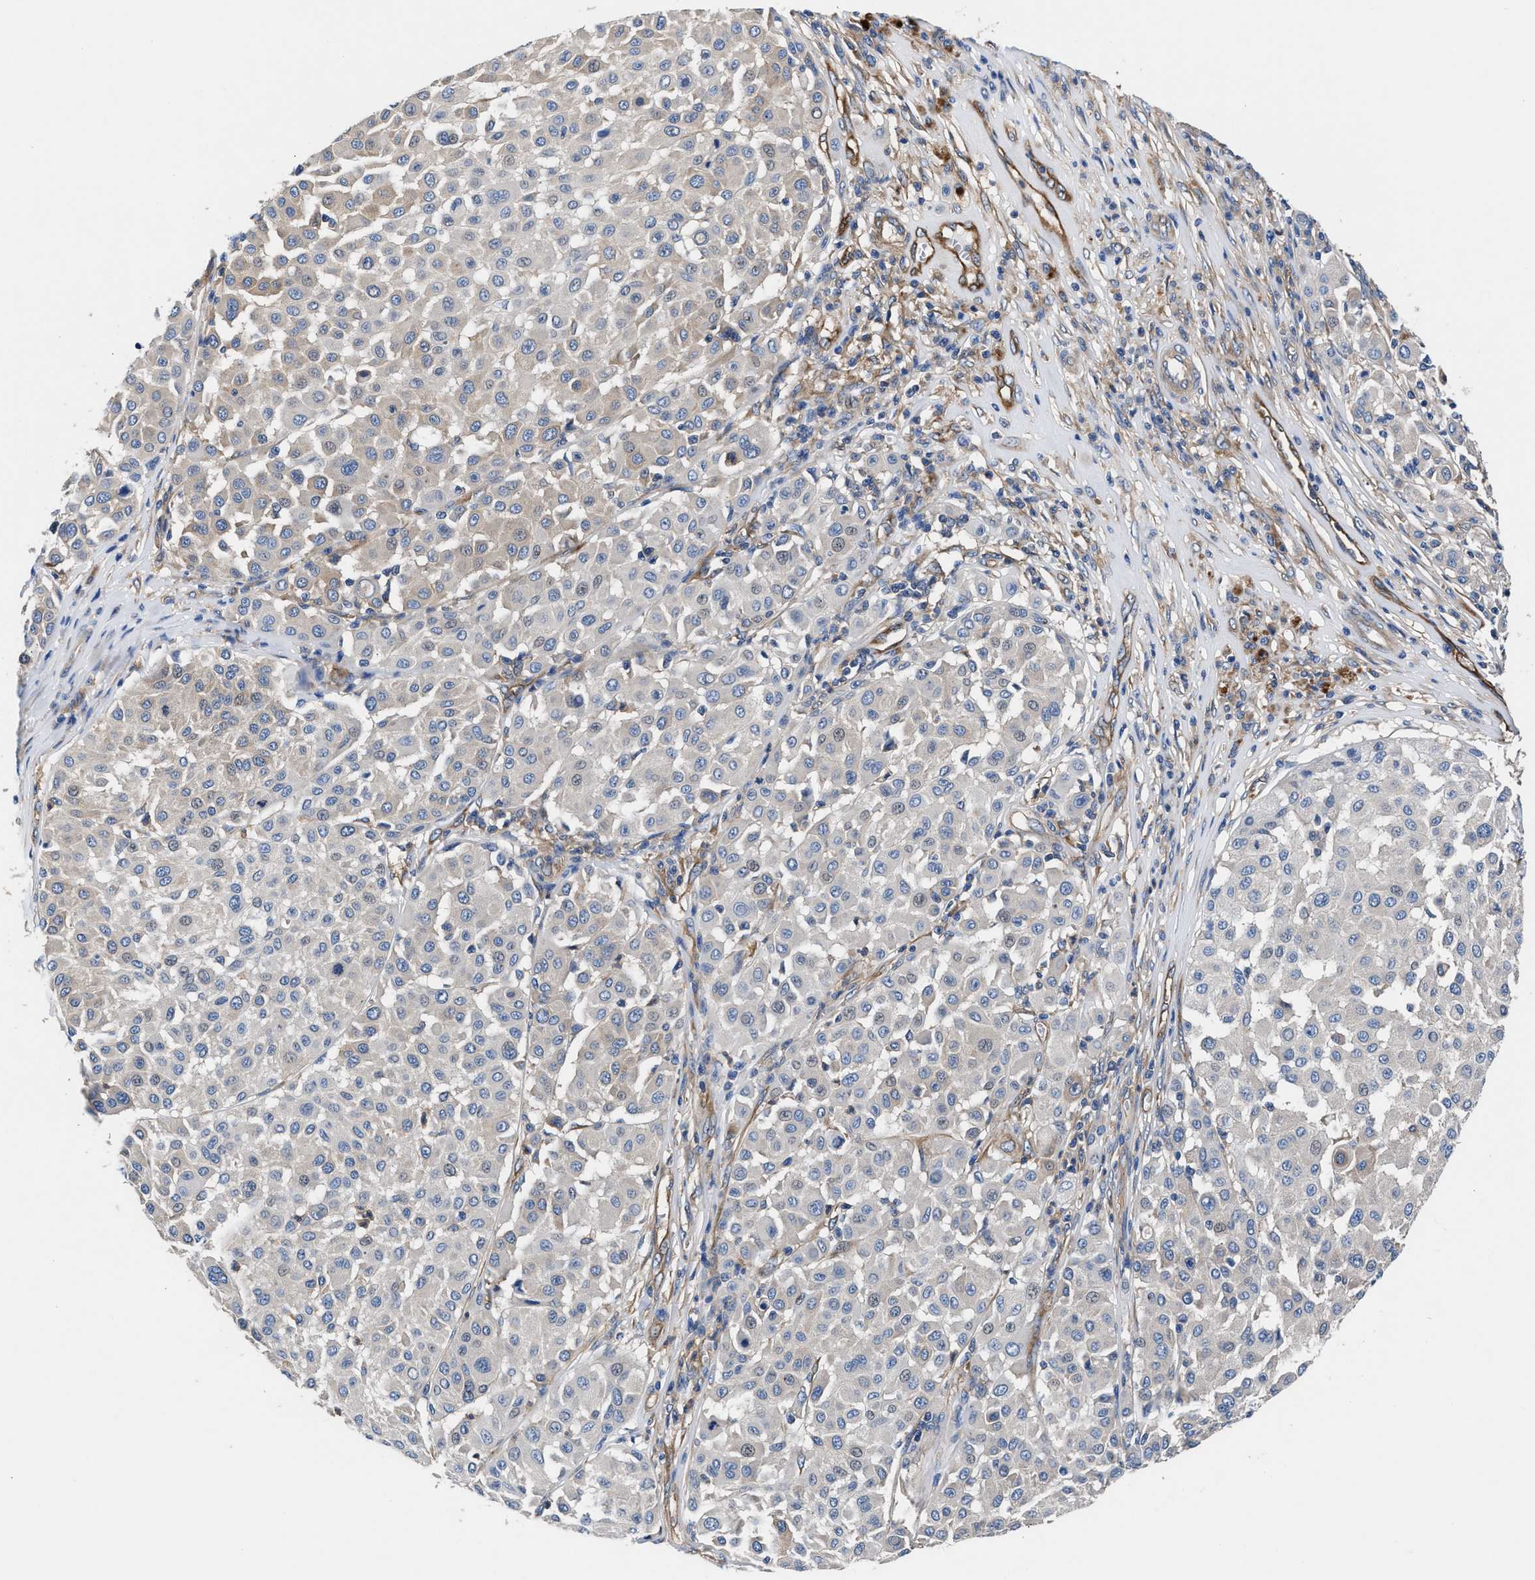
{"staining": {"intensity": "negative", "quantity": "none", "location": "none"}, "tissue": "melanoma", "cell_type": "Tumor cells", "image_type": "cancer", "snomed": [{"axis": "morphology", "description": "Malignant melanoma, Metastatic site"}, {"axis": "topography", "description": "Soft tissue"}], "caption": "This is a photomicrograph of immunohistochemistry (IHC) staining of malignant melanoma (metastatic site), which shows no expression in tumor cells.", "gene": "SH3GL1", "patient": {"sex": "male", "age": 41}}